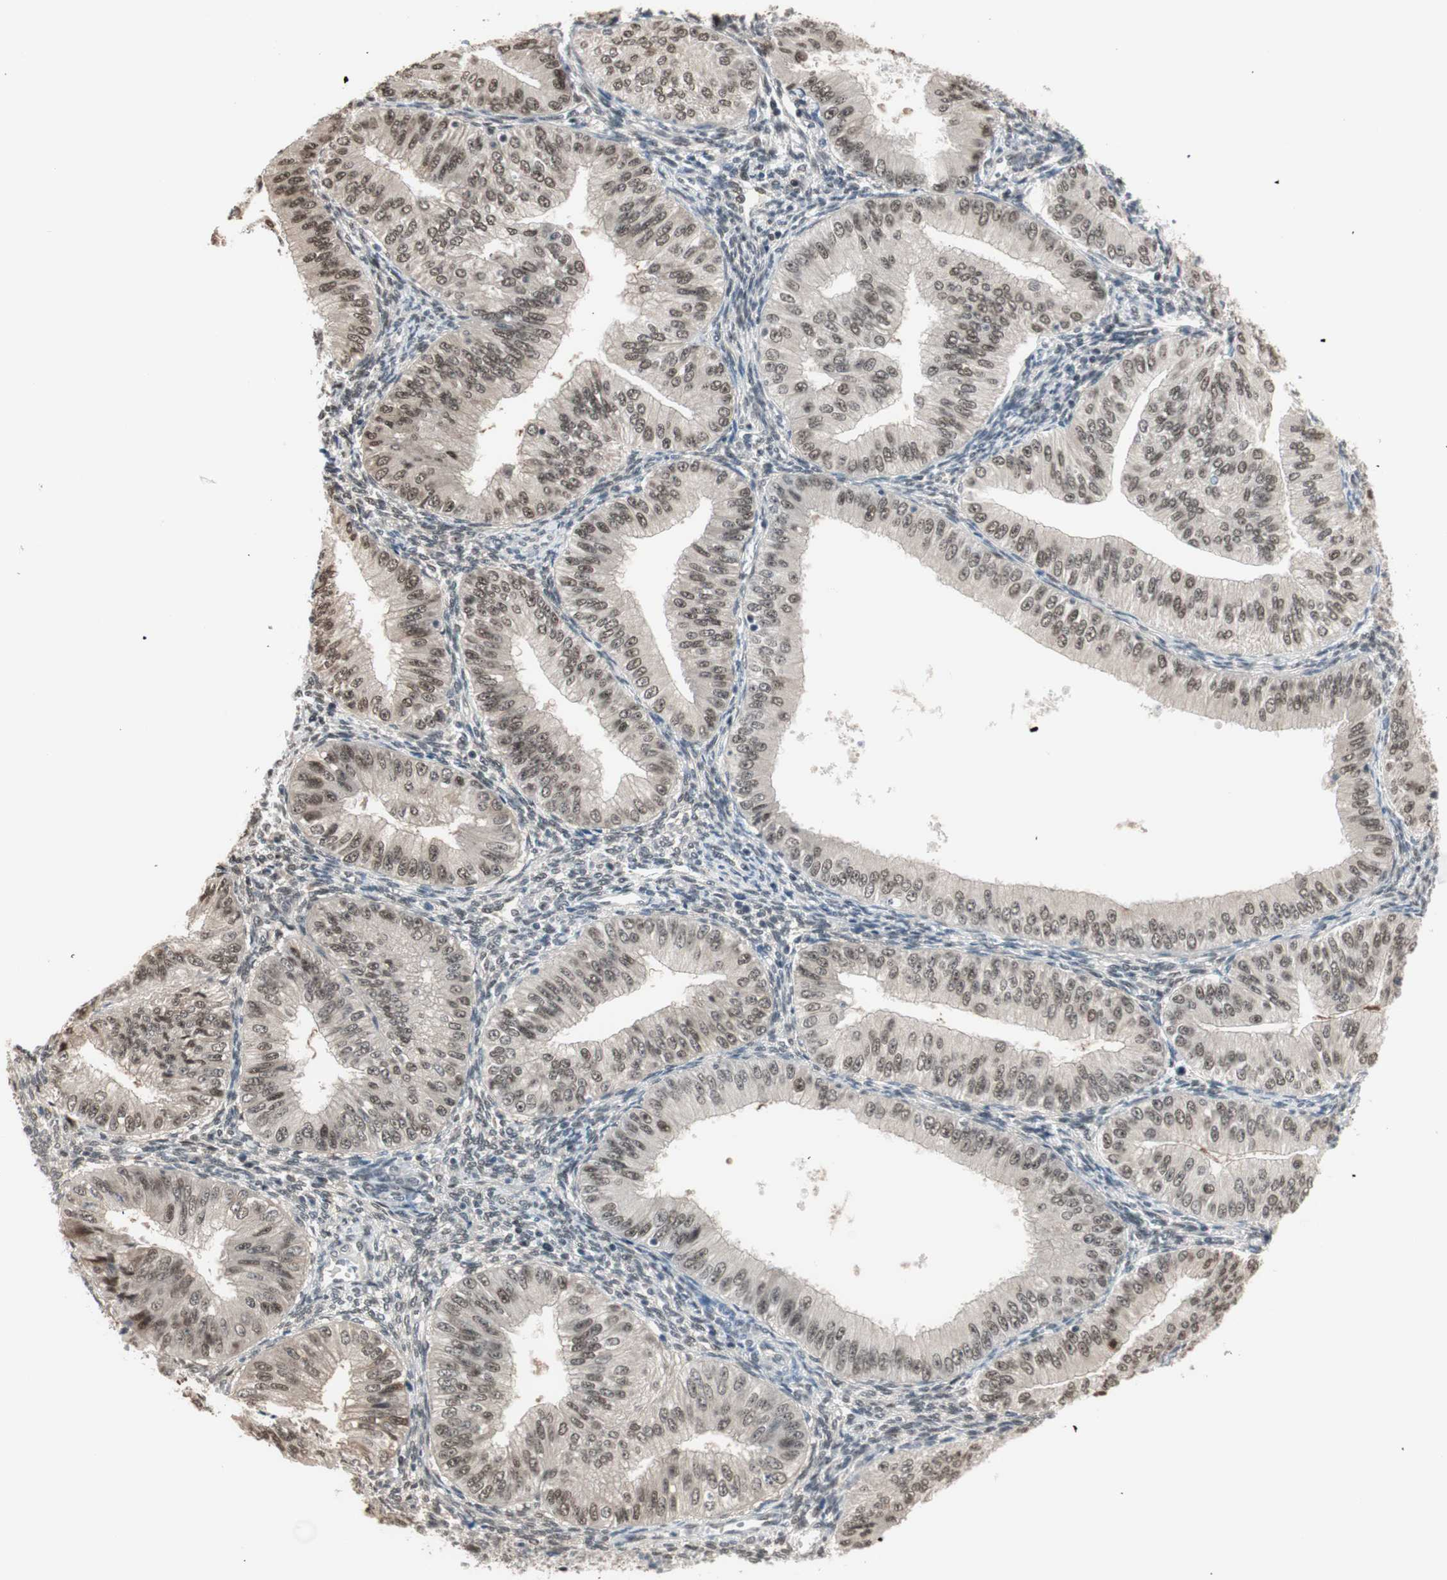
{"staining": {"intensity": "moderate", "quantity": ">75%", "location": "nuclear"}, "tissue": "endometrial cancer", "cell_type": "Tumor cells", "image_type": "cancer", "snomed": [{"axis": "morphology", "description": "Normal tissue, NOS"}, {"axis": "morphology", "description": "Adenocarcinoma, NOS"}, {"axis": "topography", "description": "Endometrium"}], "caption": "Protein staining reveals moderate nuclear expression in approximately >75% of tumor cells in endometrial cancer (adenocarcinoma).", "gene": "LONP2", "patient": {"sex": "female", "age": 53}}